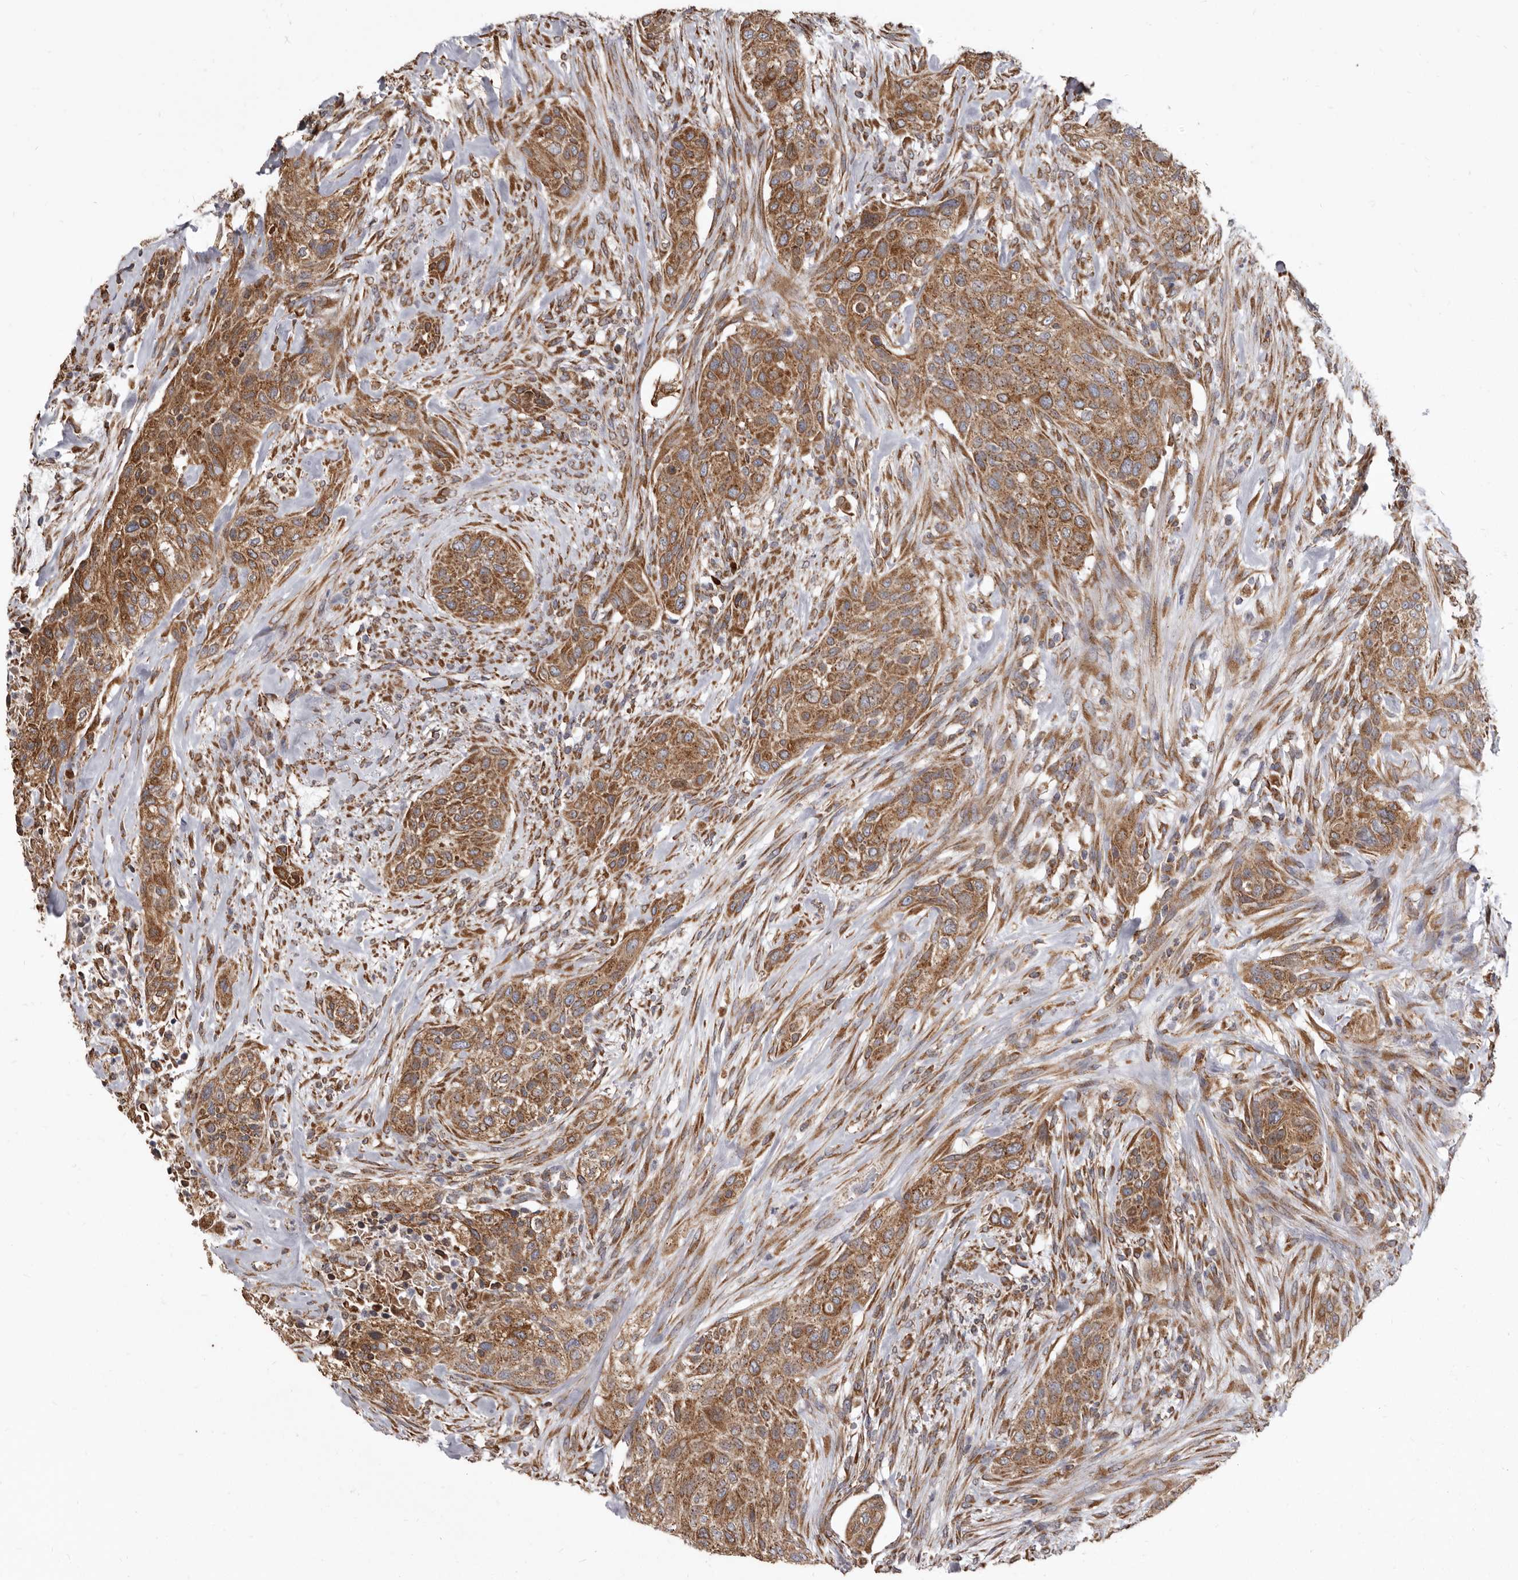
{"staining": {"intensity": "moderate", "quantity": ">75%", "location": "cytoplasmic/membranous"}, "tissue": "urothelial cancer", "cell_type": "Tumor cells", "image_type": "cancer", "snomed": [{"axis": "morphology", "description": "Urothelial carcinoma, High grade"}, {"axis": "topography", "description": "Urinary bladder"}], "caption": "This photomicrograph displays IHC staining of high-grade urothelial carcinoma, with medium moderate cytoplasmic/membranous expression in about >75% of tumor cells.", "gene": "CDK5RAP3", "patient": {"sex": "male", "age": 35}}